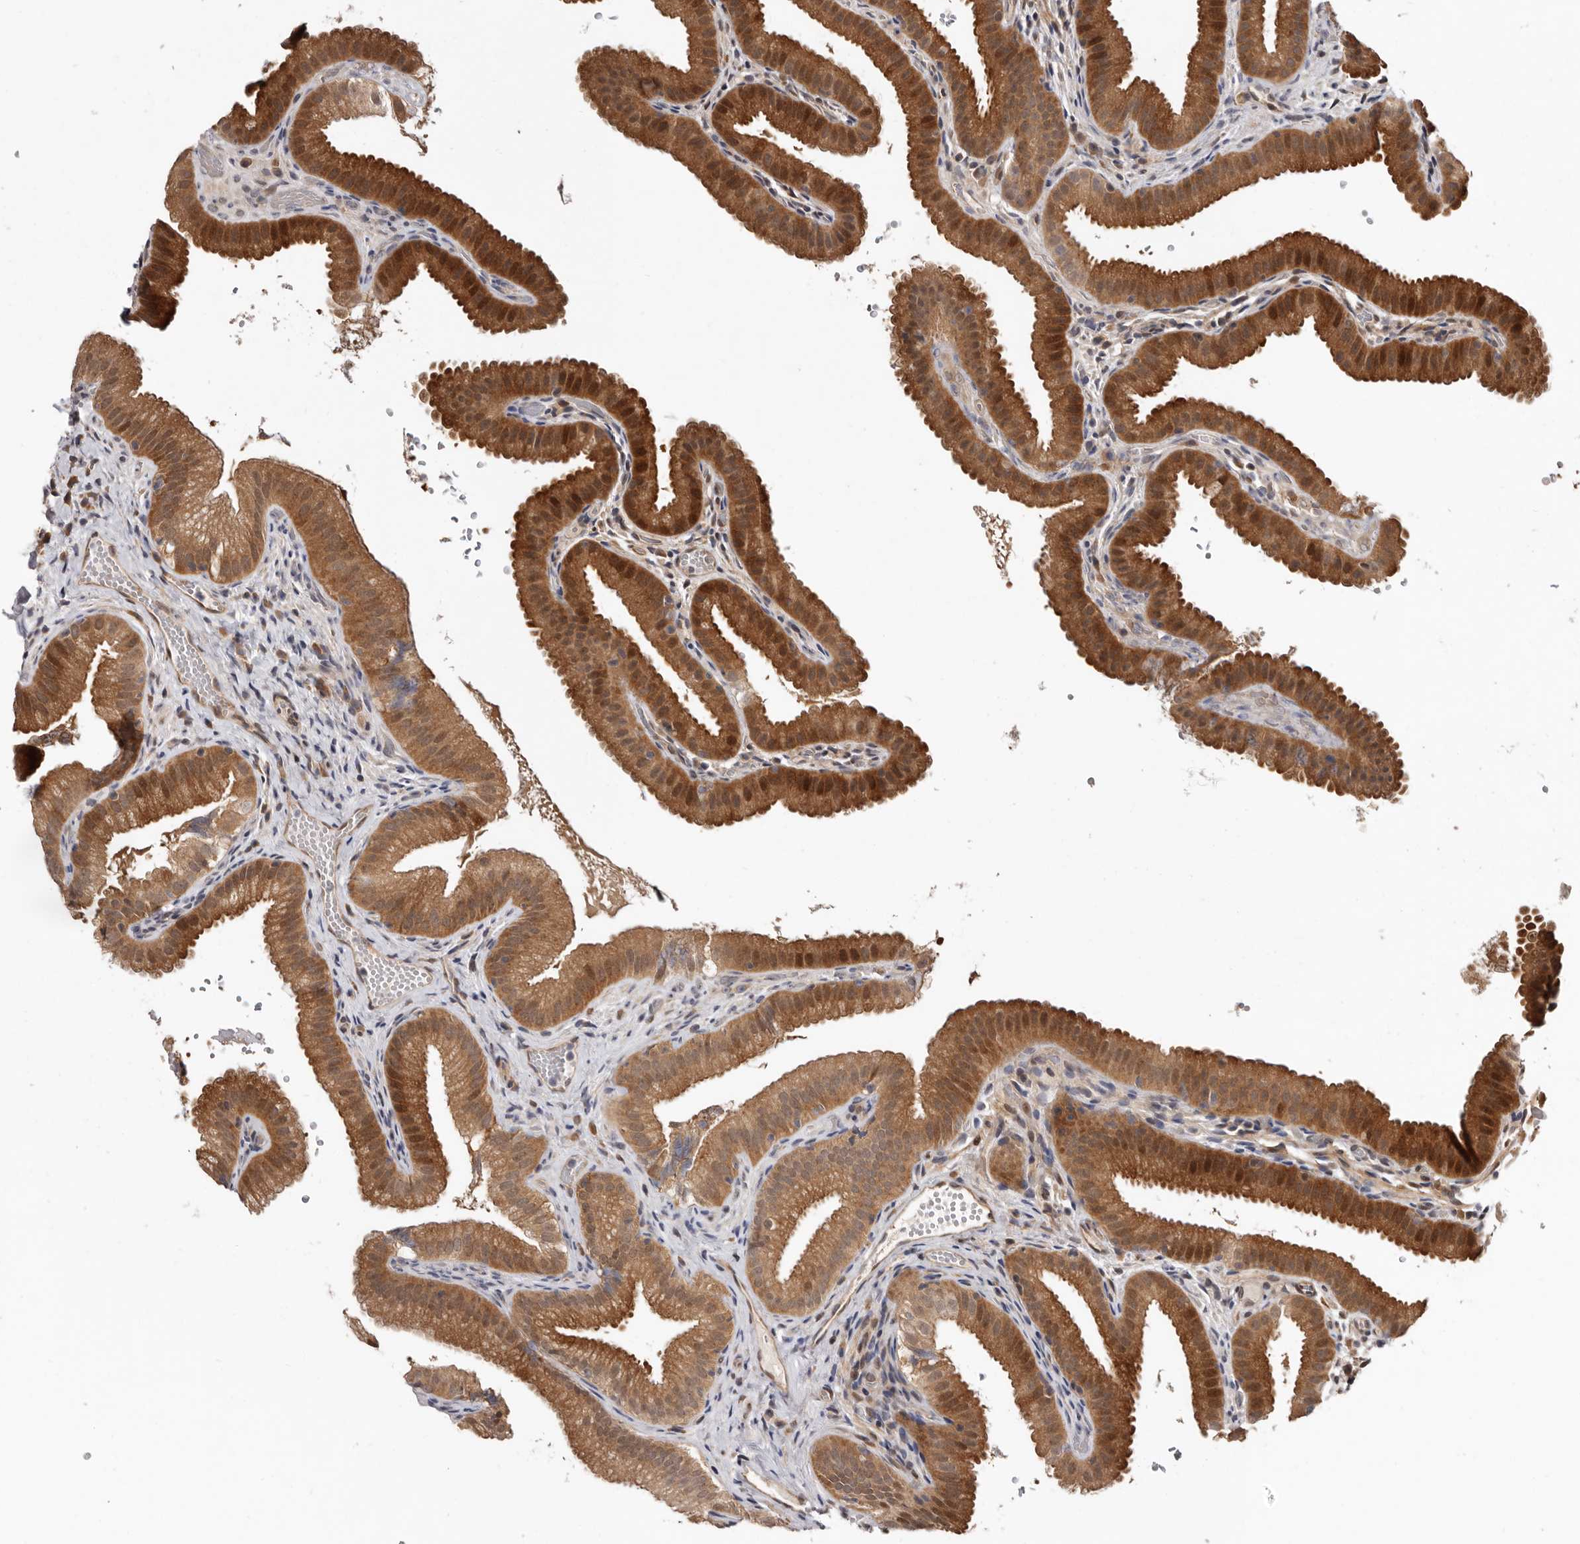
{"staining": {"intensity": "strong", "quantity": ">75%", "location": "cytoplasmic/membranous,nuclear"}, "tissue": "gallbladder", "cell_type": "Glandular cells", "image_type": "normal", "snomed": [{"axis": "morphology", "description": "Normal tissue, NOS"}, {"axis": "topography", "description": "Gallbladder"}], "caption": "About >75% of glandular cells in unremarkable human gallbladder exhibit strong cytoplasmic/membranous,nuclear protein expression as visualized by brown immunohistochemical staining.", "gene": "SBDS", "patient": {"sex": "female", "age": 30}}